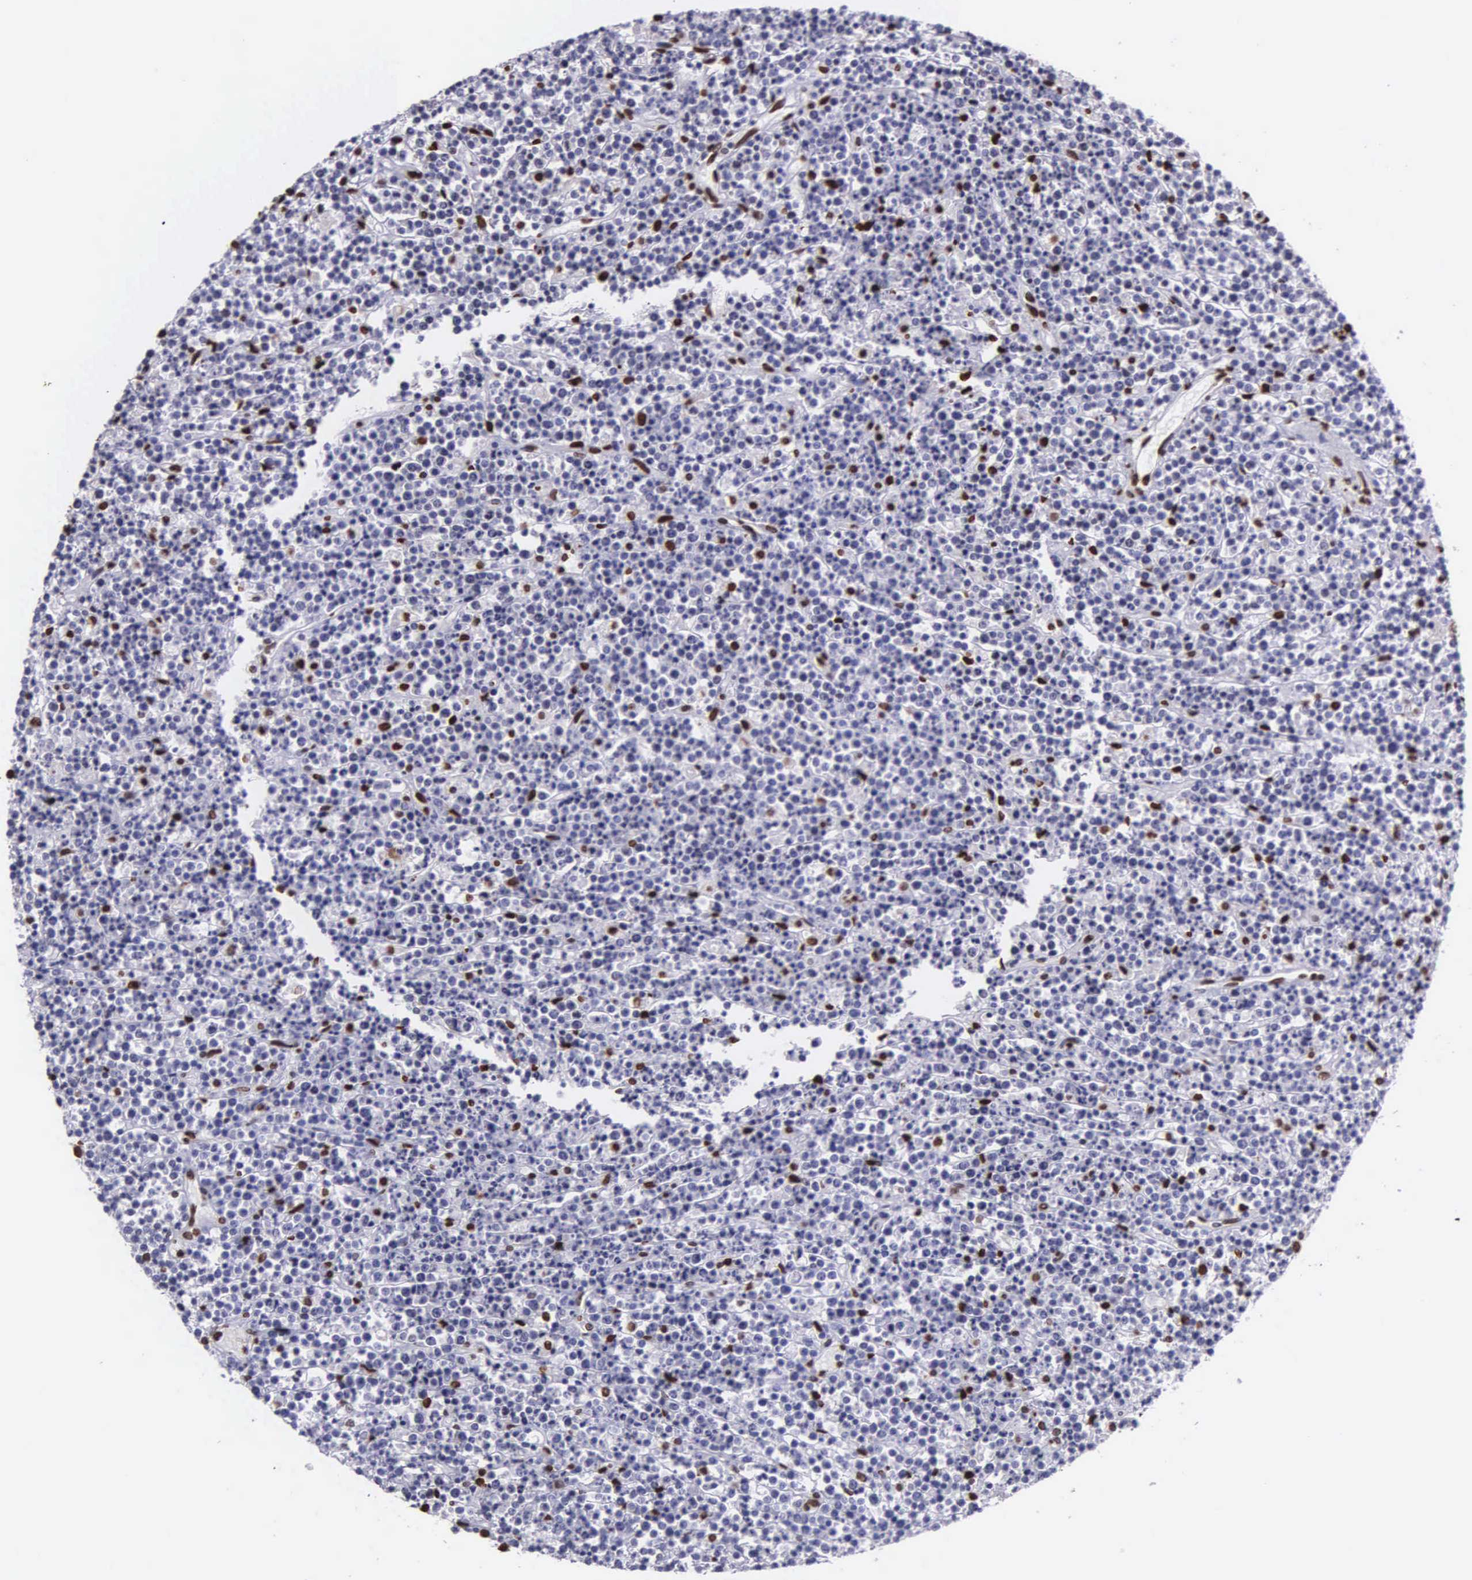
{"staining": {"intensity": "negative", "quantity": "none", "location": "none"}, "tissue": "lymphoma", "cell_type": "Tumor cells", "image_type": "cancer", "snomed": [{"axis": "morphology", "description": "Malignant lymphoma, non-Hodgkin's type, High grade"}, {"axis": "topography", "description": "Ovary"}], "caption": "DAB immunohistochemical staining of lymphoma reveals no significant expression in tumor cells. (Immunohistochemistry, brightfield microscopy, high magnification).", "gene": "H1-0", "patient": {"sex": "female", "age": 56}}